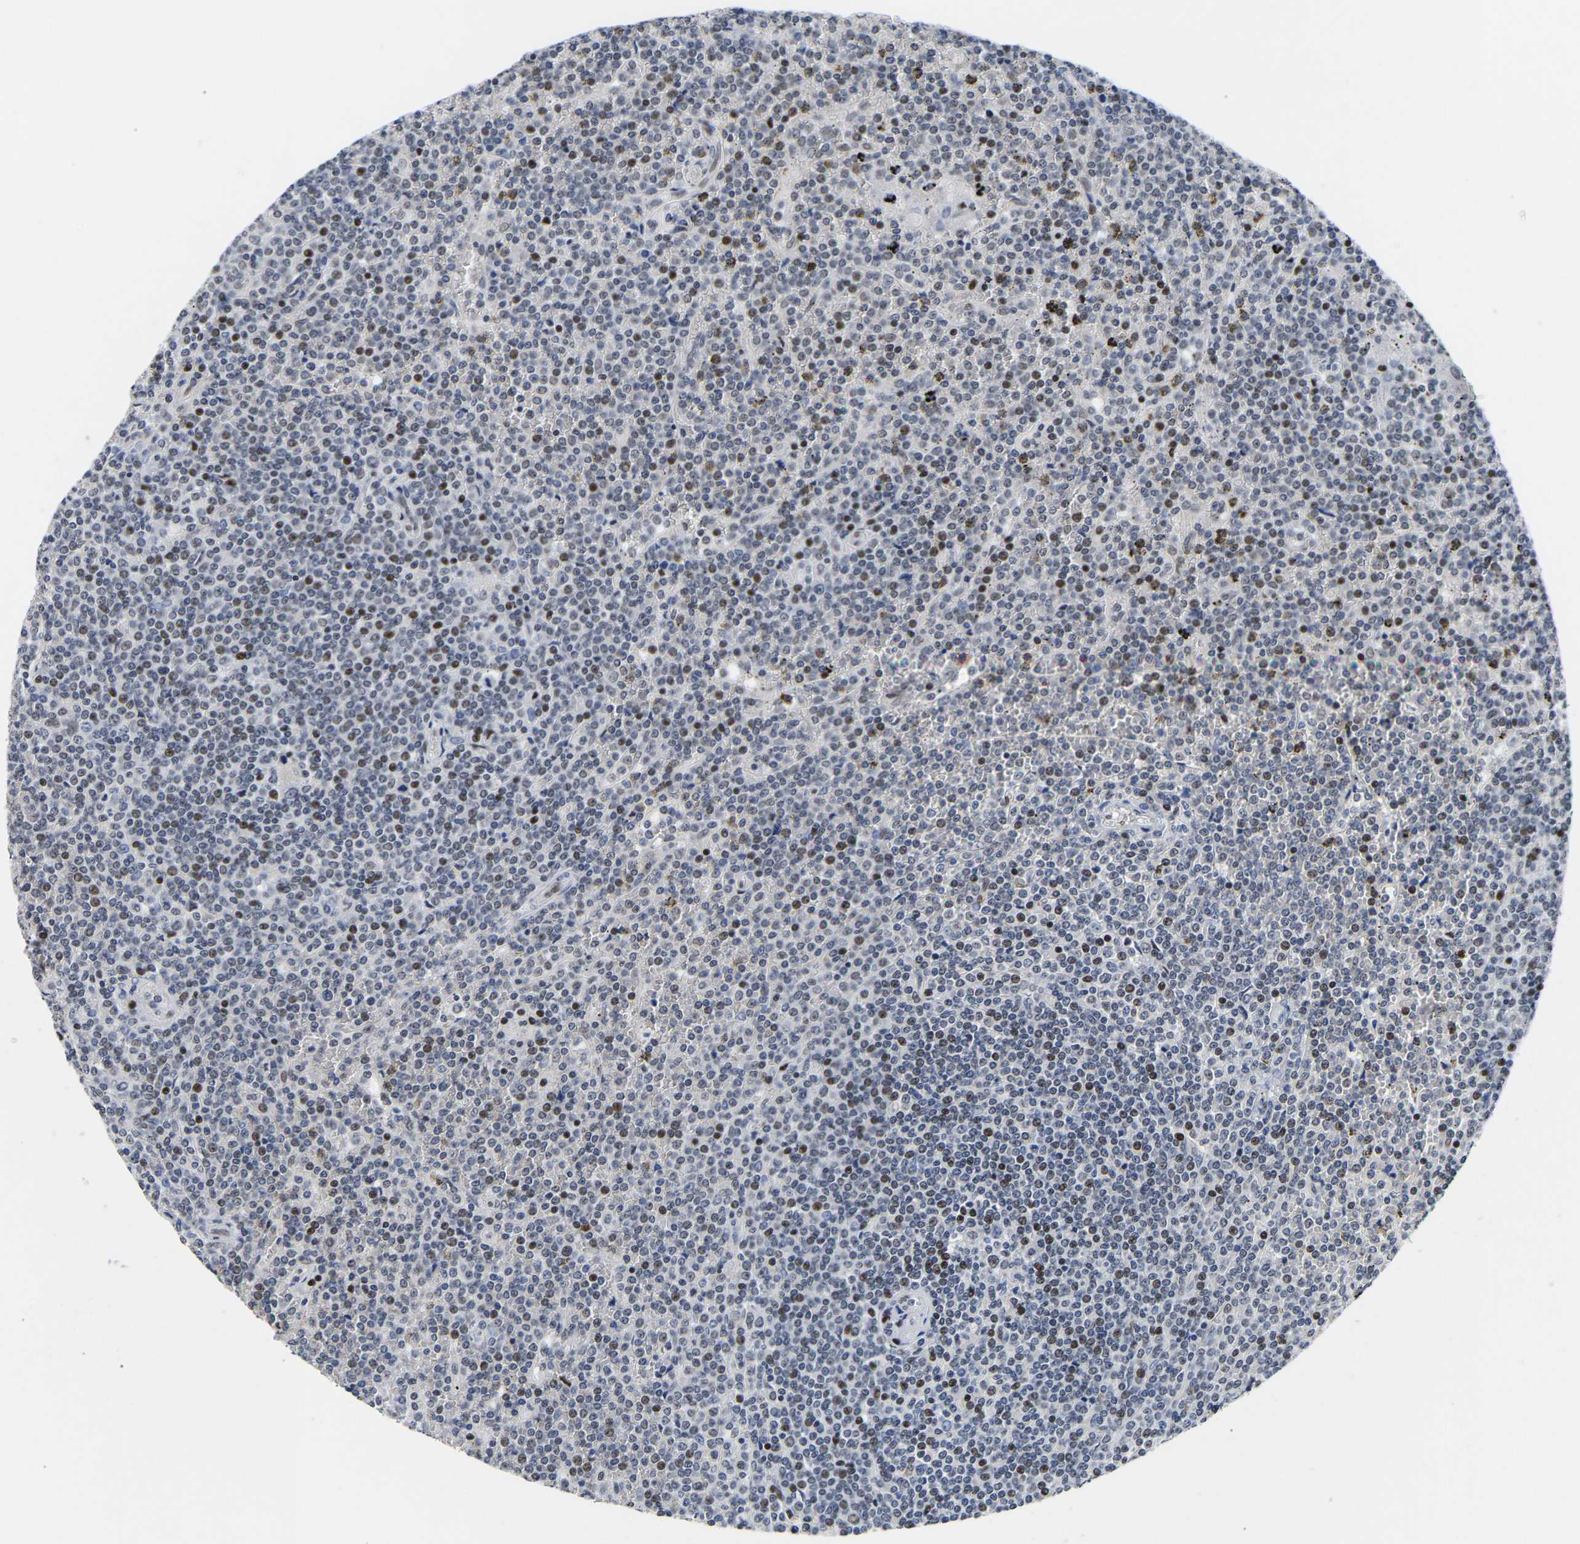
{"staining": {"intensity": "moderate", "quantity": "<25%", "location": "nuclear"}, "tissue": "lymphoma", "cell_type": "Tumor cells", "image_type": "cancer", "snomed": [{"axis": "morphology", "description": "Malignant lymphoma, non-Hodgkin's type, Low grade"}, {"axis": "topography", "description": "Spleen"}], "caption": "The photomicrograph reveals staining of lymphoma, revealing moderate nuclear protein expression (brown color) within tumor cells.", "gene": "PTRHD1", "patient": {"sex": "female", "age": 19}}